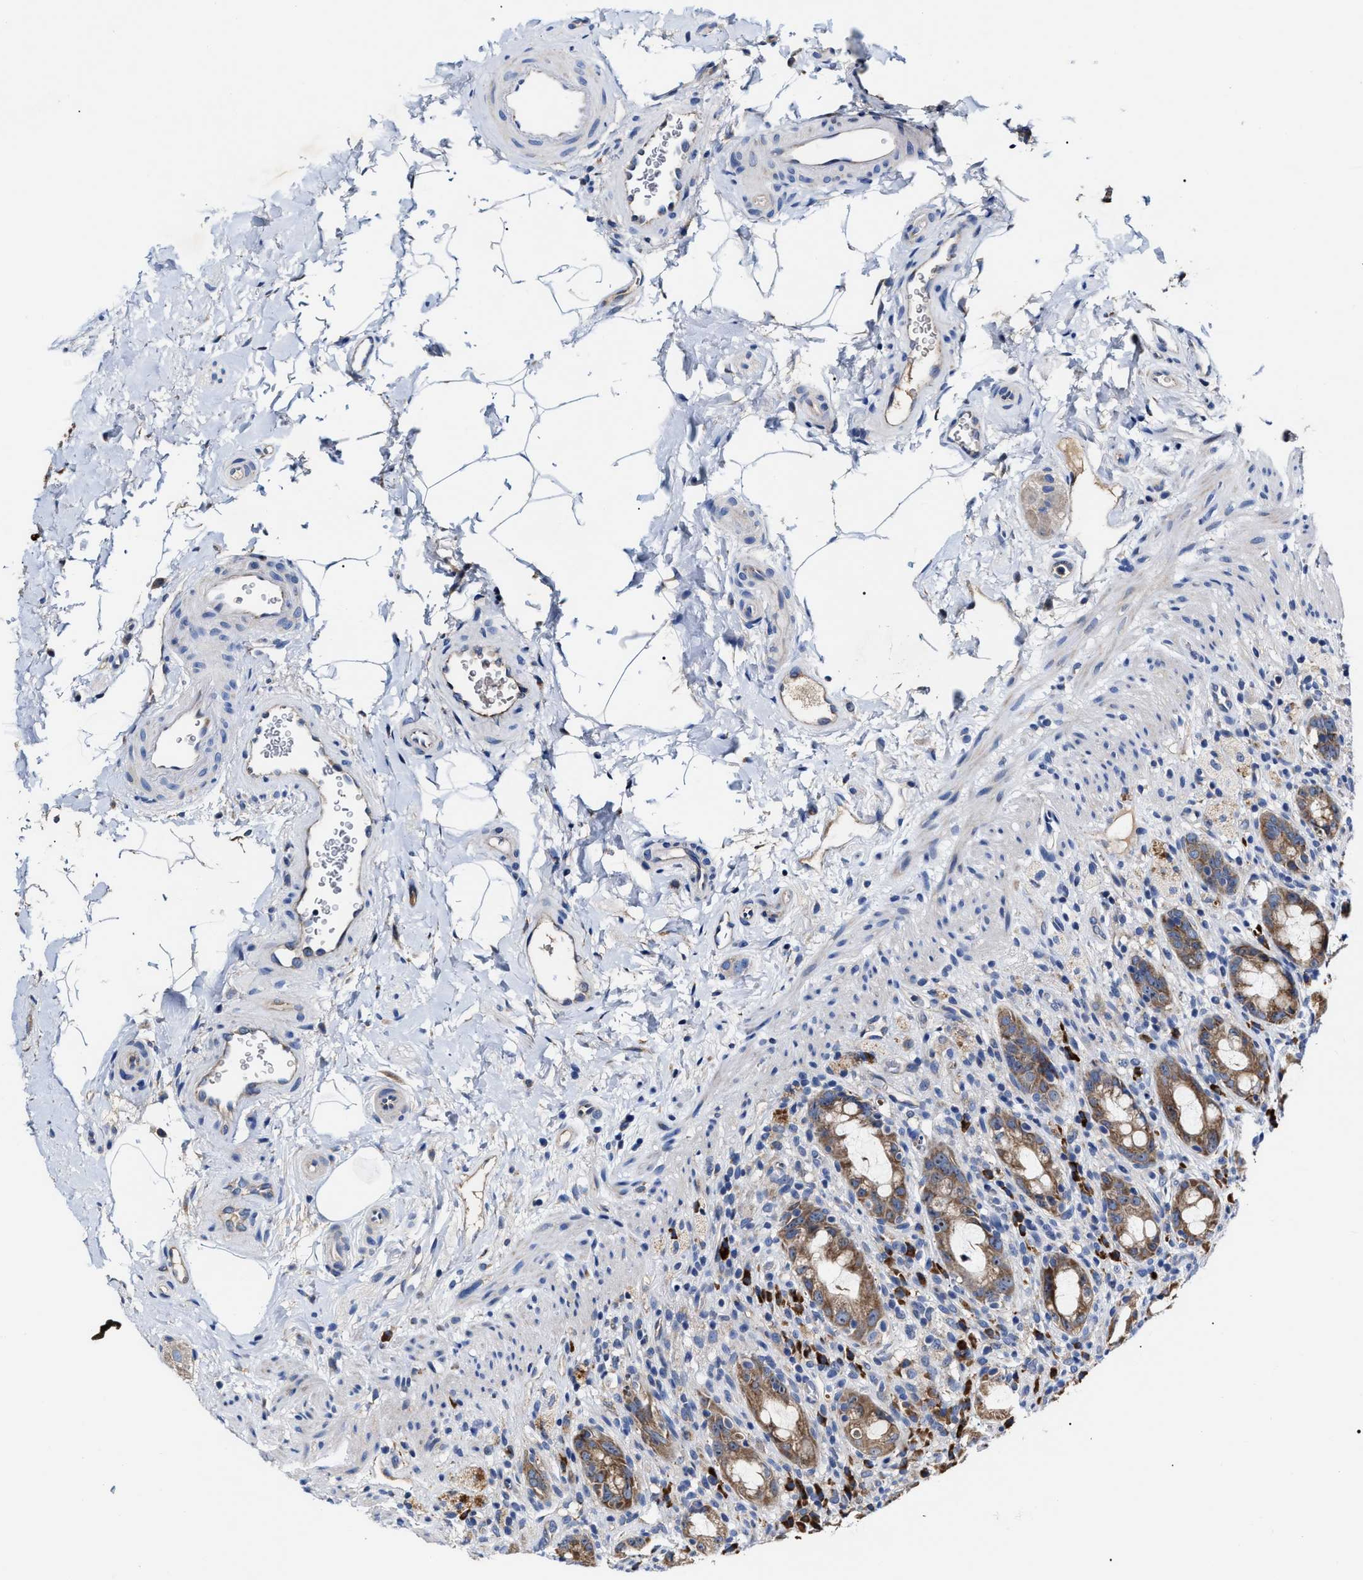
{"staining": {"intensity": "moderate", "quantity": ">75%", "location": "cytoplasmic/membranous"}, "tissue": "rectum", "cell_type": "Glandular cells", "image_type": "normal", "snomed": [{"axis": "morphology", "description": "Normal tissue, NOS"}, {"axis": "topography", "description": "Rectum"}], "caption": "The histopathology image exhibits a brown stain indicating the presence of a protein in the cytoplasmic/membranous of glandular cells in rectum. Using DAB (3,3'-diaminobenzidine) (brown) and hematoxylin (blue) stains, captured at high magnification using brightfield microscopy.", "gene": "MACC1", "patient": {"sex": "male", "age": 44}}